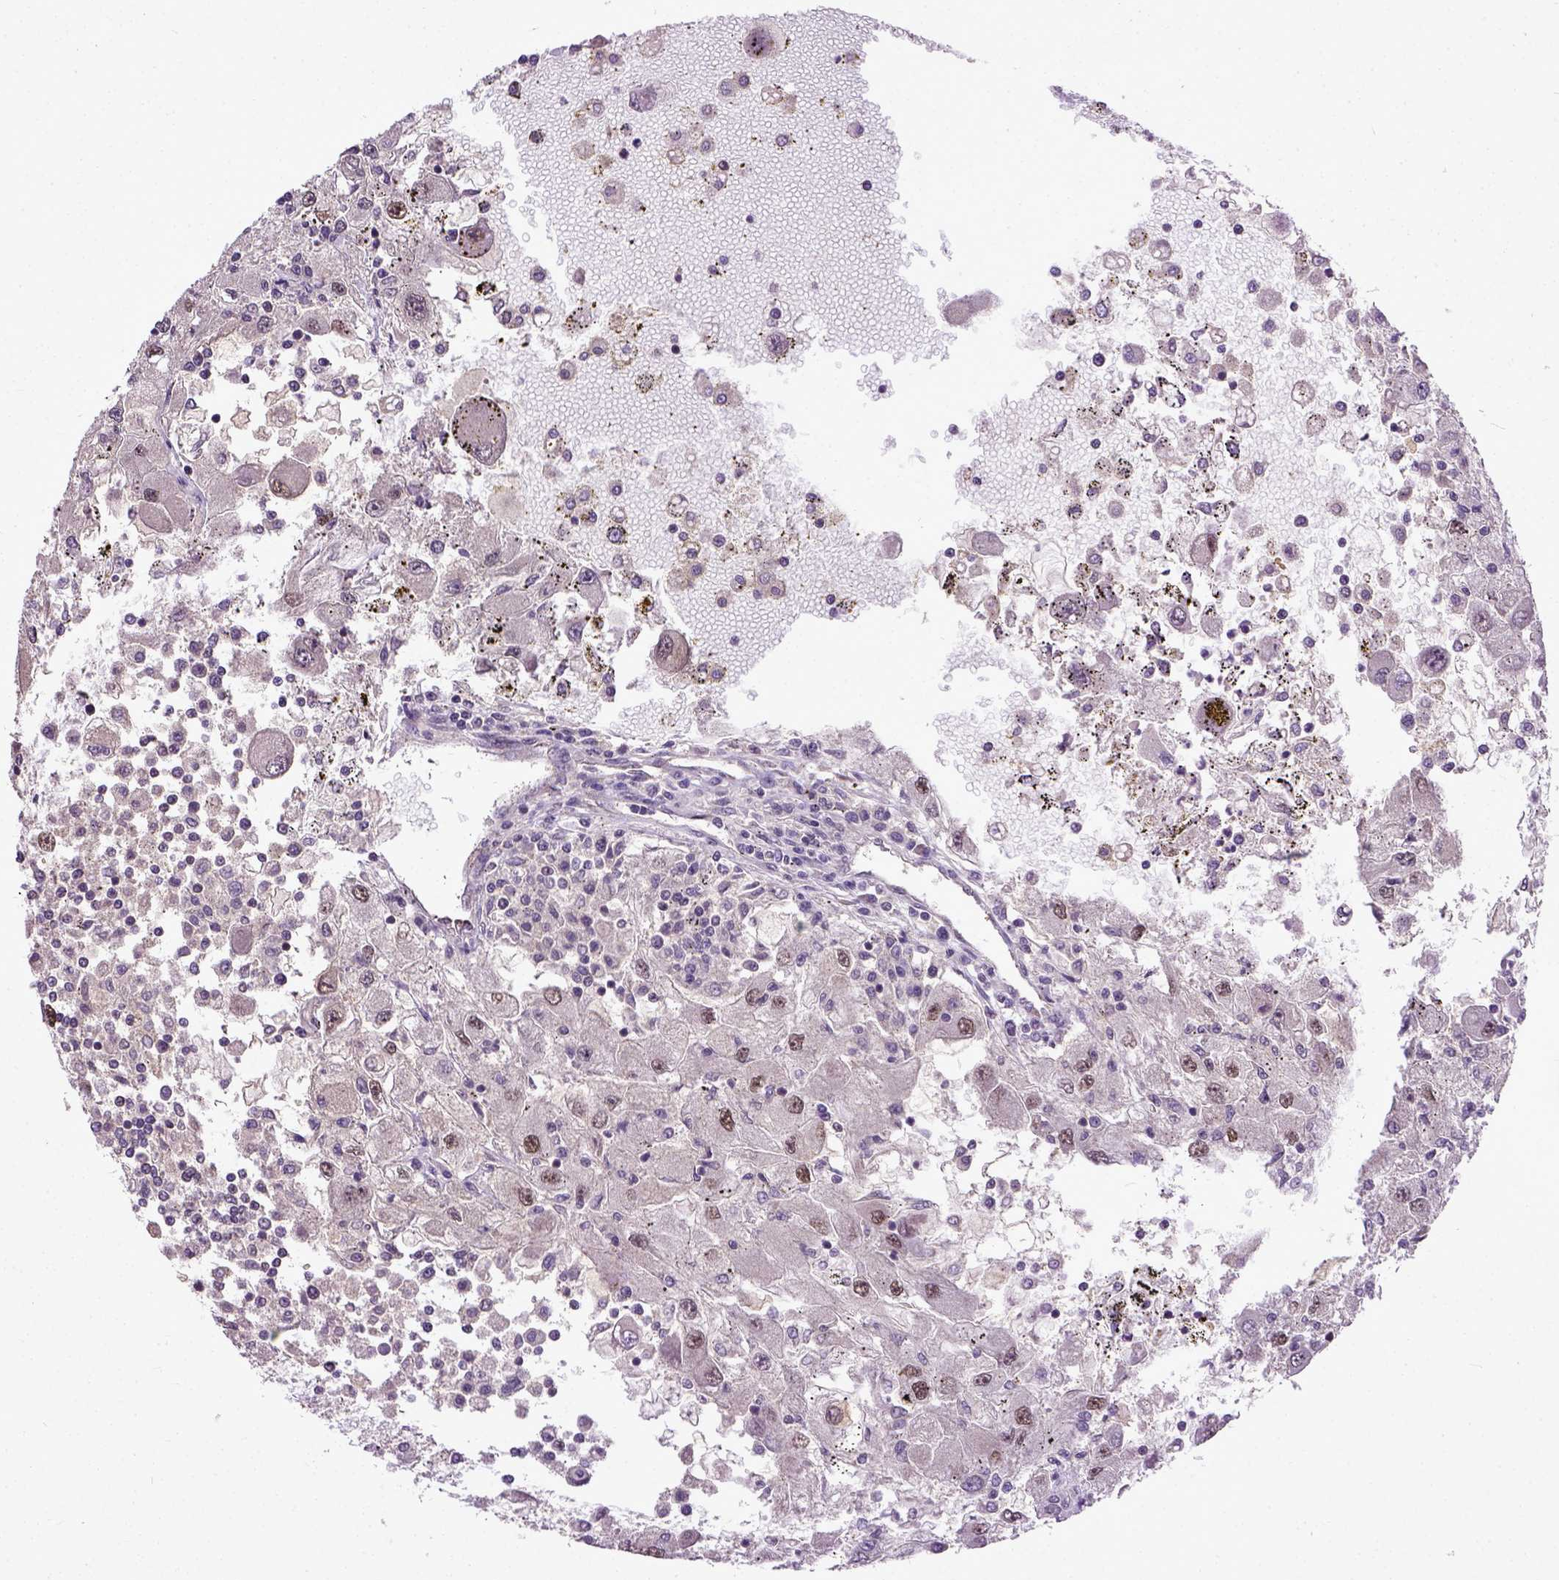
{"staining": {"intensity": "moderate", "quantity": "25%-75%", "location": "nuclear"}, "tissue": "renal cancer", "cell_type": "Tumor cells", "image_type": "cancer", "snomed": [{"axis": "morphology", "description": "Adenocarcinoma, NOS"}, {"axis": "topography", "description": "Kidney"}], "caption": "Brown immunohistochemical staining in adenocarcinoma (renal) displays moderate nuclear staining in about 25%-75% of tumor cells.", "gene": "UBA3", "patient": {"sex": "female", "age": 67}}